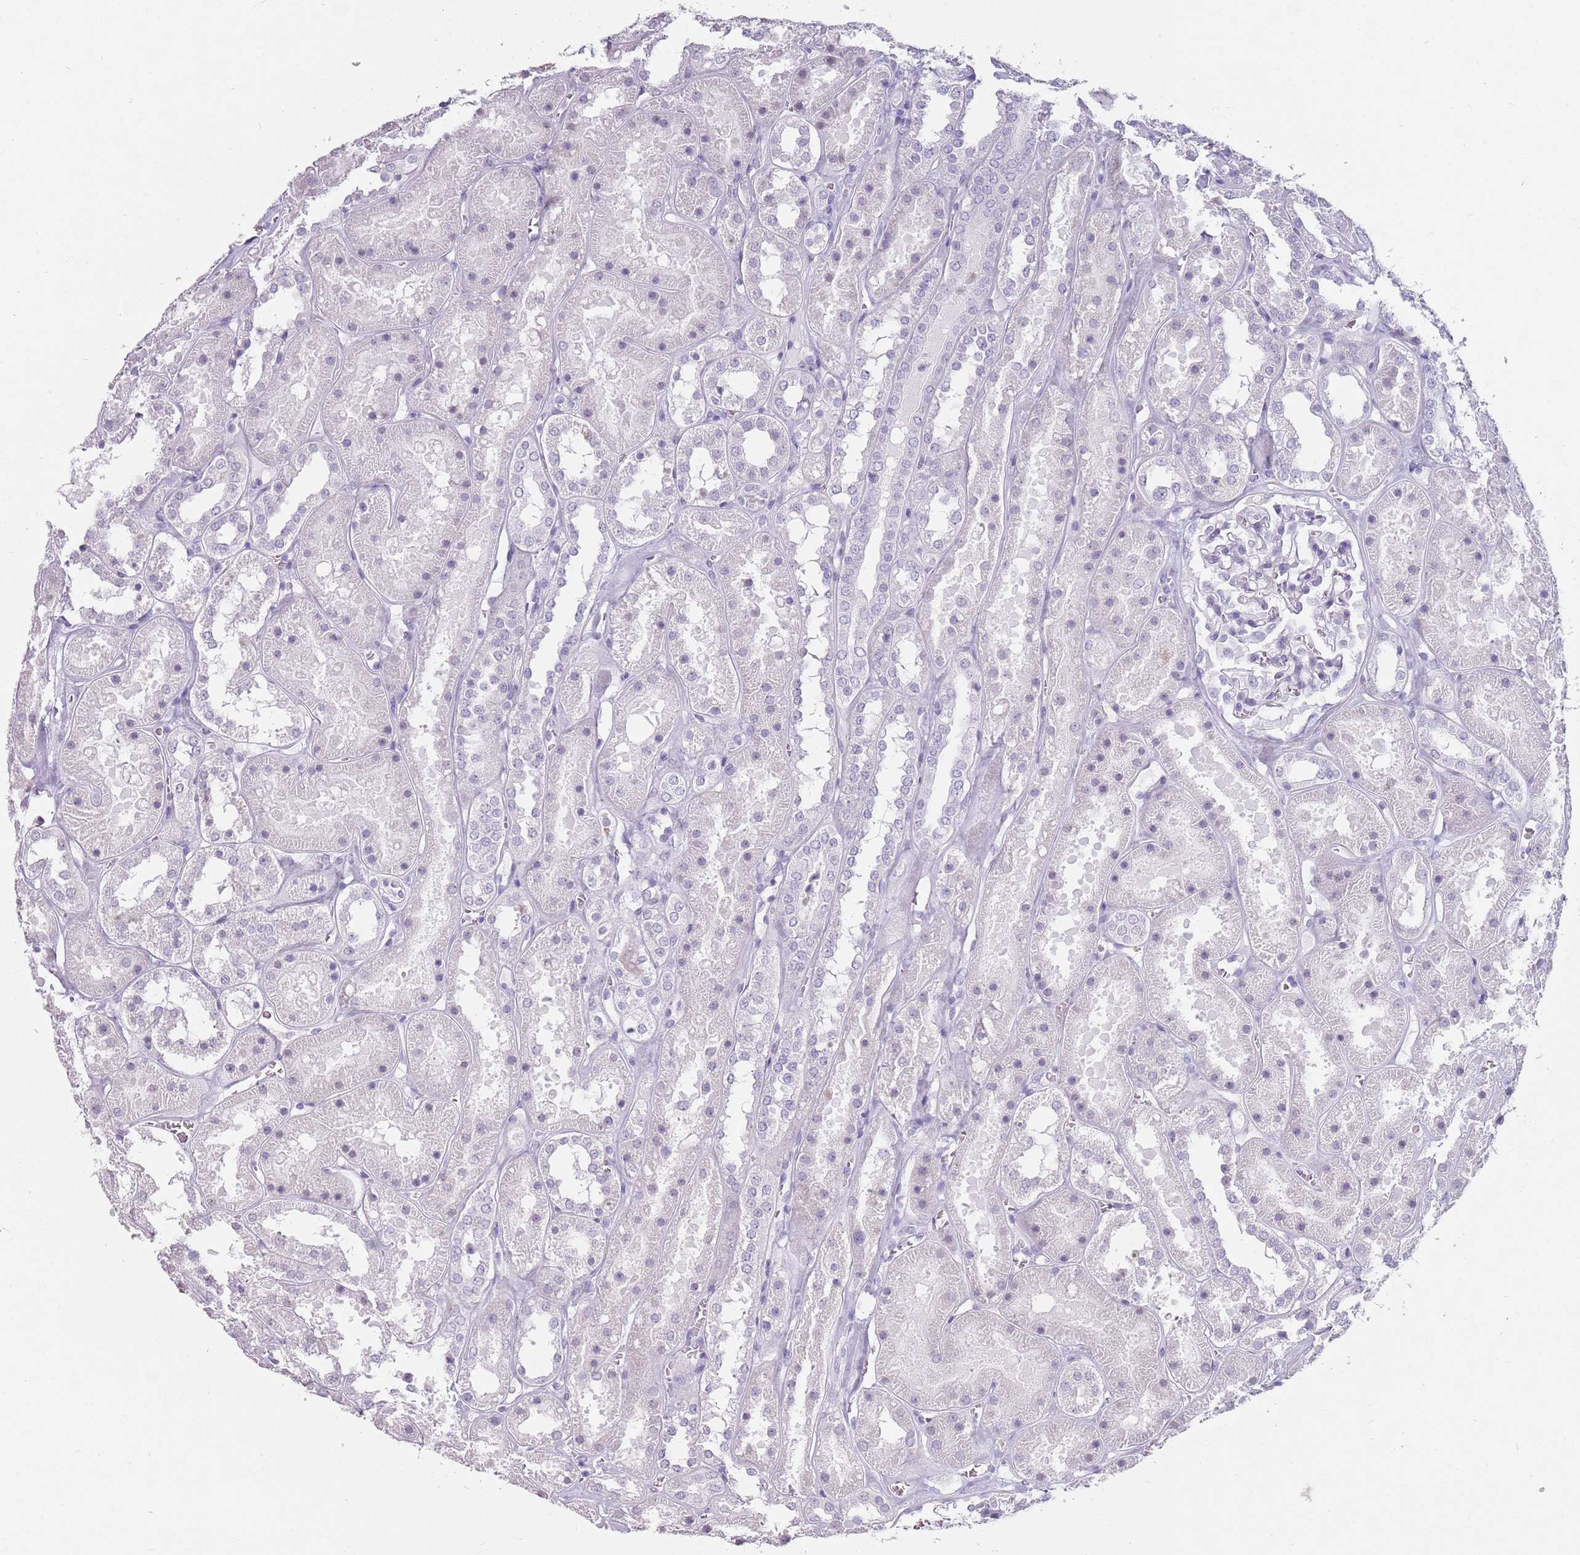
{"staining": {"intensity": "negative", "quantity": "none", "location": "none"}, "tissue": "kidney", "cell_type": "Cells in glomeruli", "image_type": "normal", "snomed": [{"axis": "morphology", "description": "Normal tissue, NOS"}, {"axis": "topography", "description": "Kidney"}], "caption": "Immunohistochemistry image of unremarkable human kidney stained for a protein (brown), which reveals no expression in cells in glomeruli. (DAB (3,3'-diaminobenzidine) immunohistochemistry (IHC), high magnification).", "gene": "DDX4", "patient": {"sex": "female", "age": 41}}